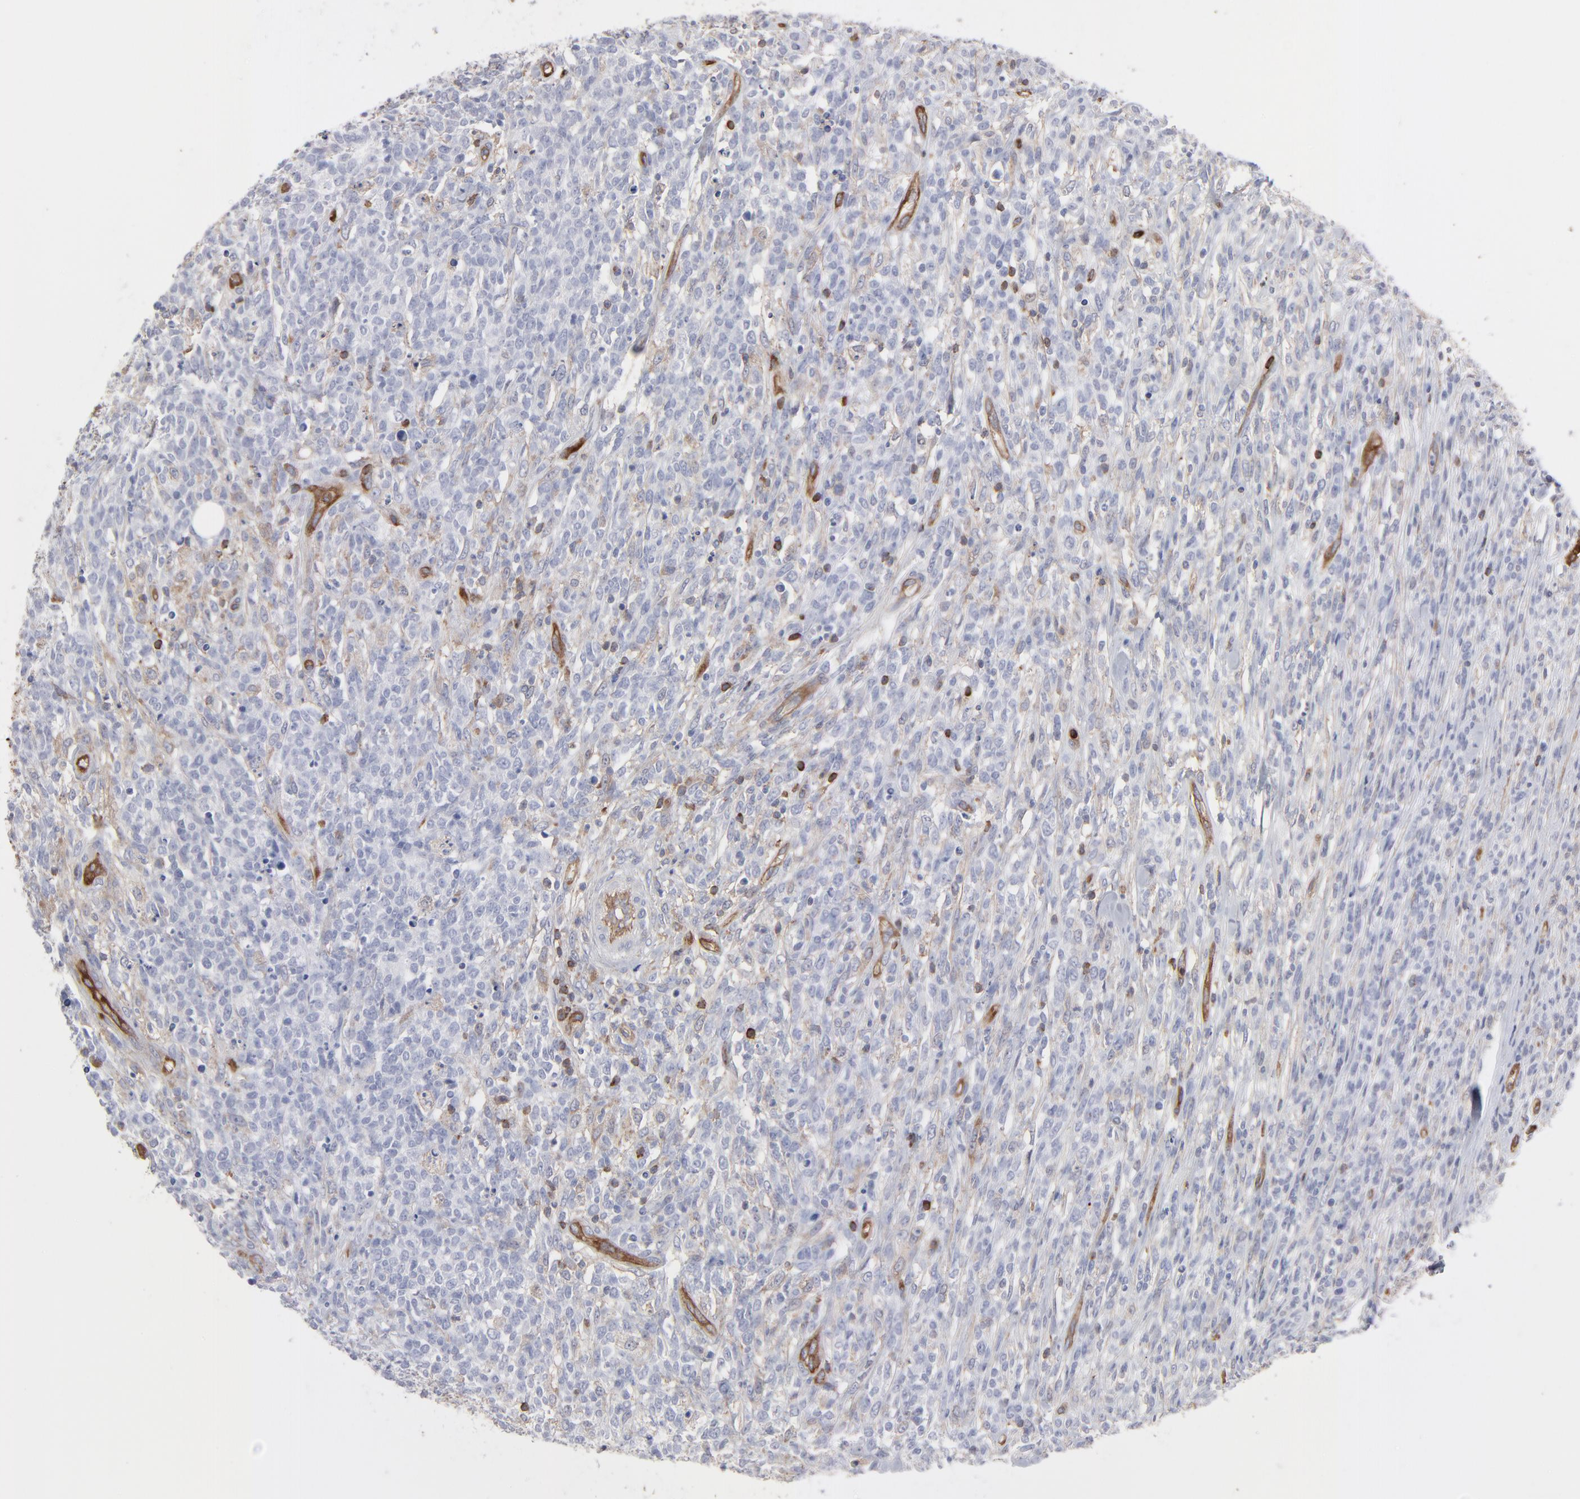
{"staining": {"intensity": "negative", "quantity": "none", "location": "none"}, "tissue": "lymphoma", "cell_type": "Tumor cells", "image_type": "cancer", "snomed": [{"axis": "morphology", "description": "Malignant lymphoma, non-Hodgkin's type, High grade"}, {"axis": "topography", "description": "Lymph node"}], "caption": "Lymphoma stained for a protein using immunohistochemistry displays no staining tumor cells.", "gene": "PXN", "patient": {"sex": "female", "age": 73}}